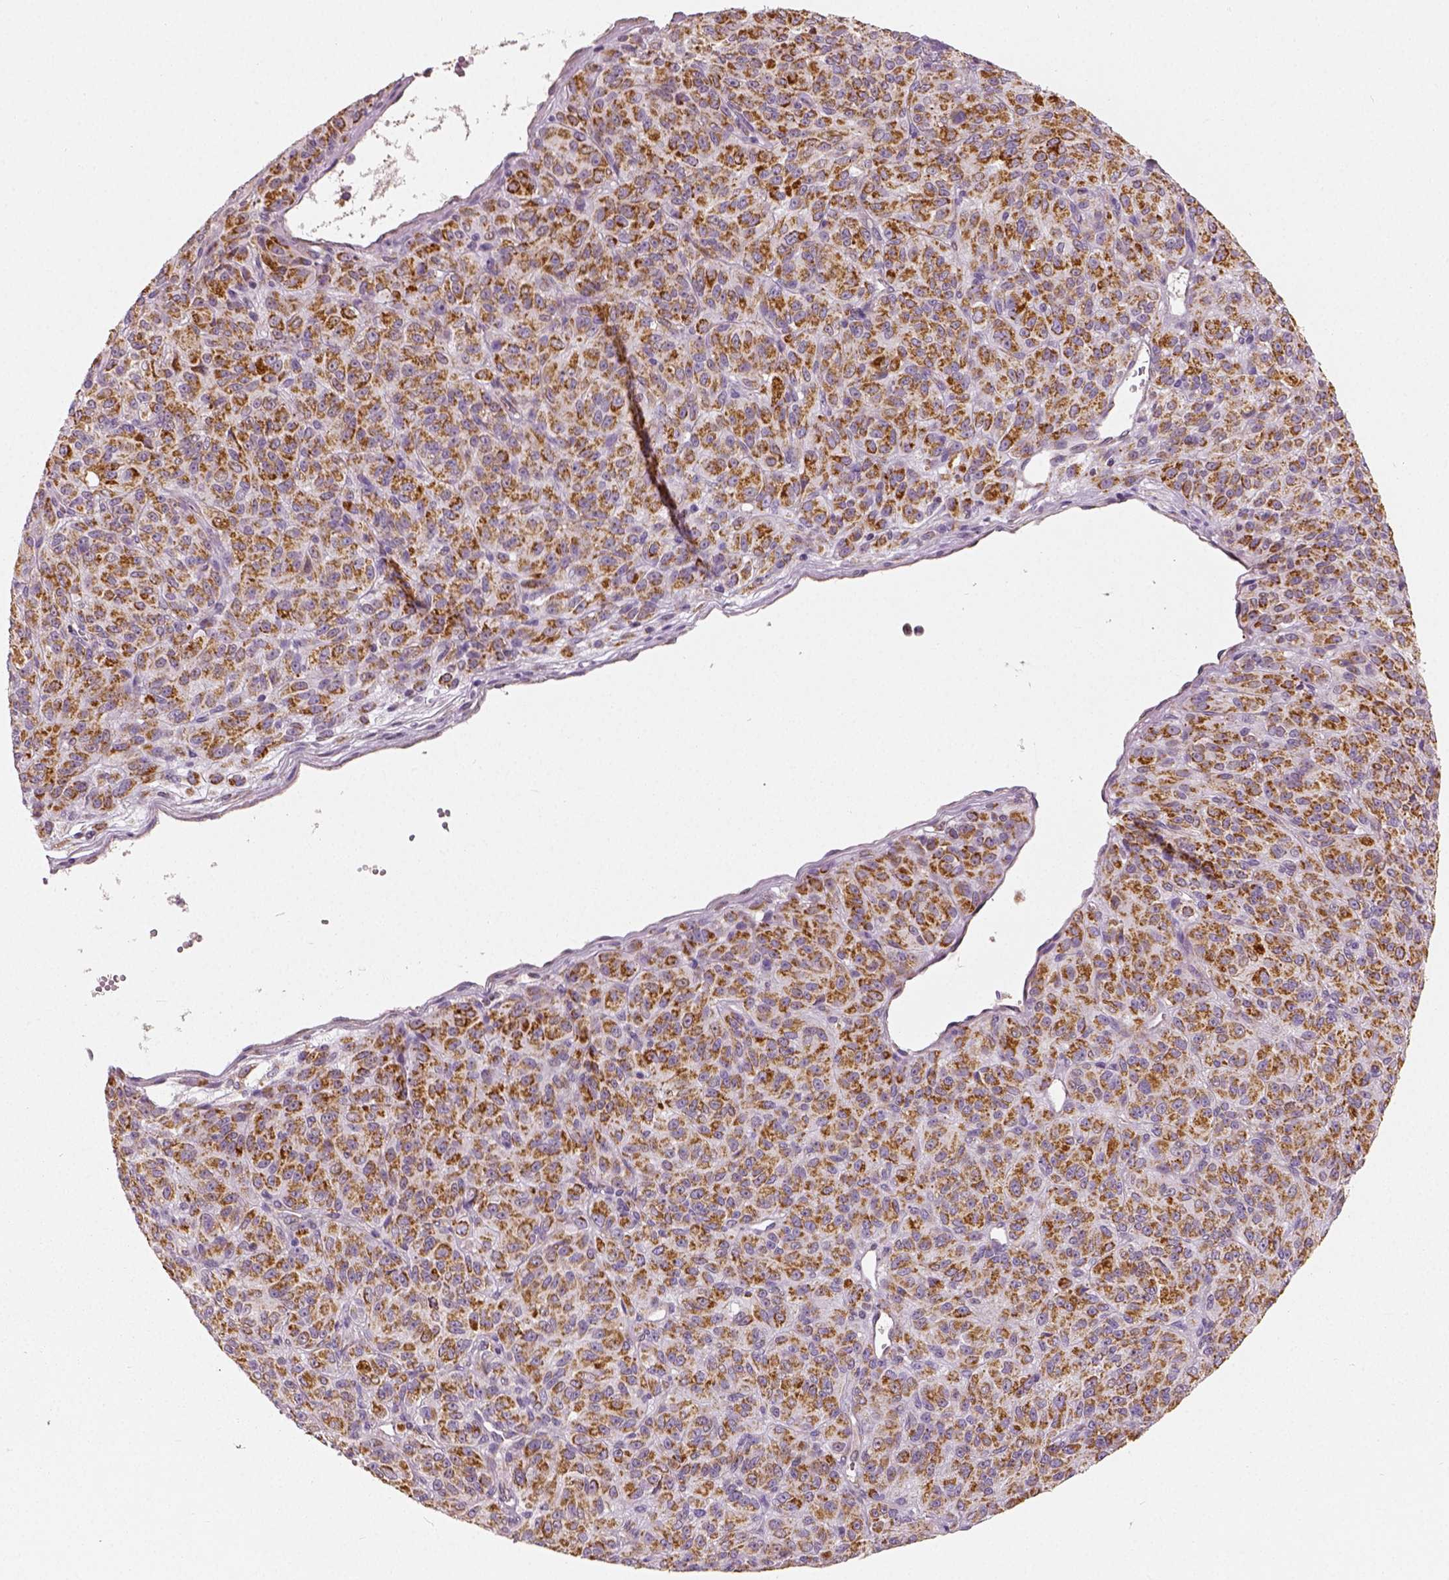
{"staining": {"intensity": "strong", "quantity": ">75%", "location": "cytoplasmic/membranous"}, "tissue": "melanoma", "cell_type": "Tumor cells", "image_type": "cancer", "snomed": [{"axis": "morphology", "description": "Malignant melanoma, Metastatic site"}, {"axis": "topography", "description": "Brain"}], "caption": "Melanoma stained with a protein marker displays strong staining in tumor cells.", "gene": "PGAM5", "patient": {"sex": "female", "age": 56}}